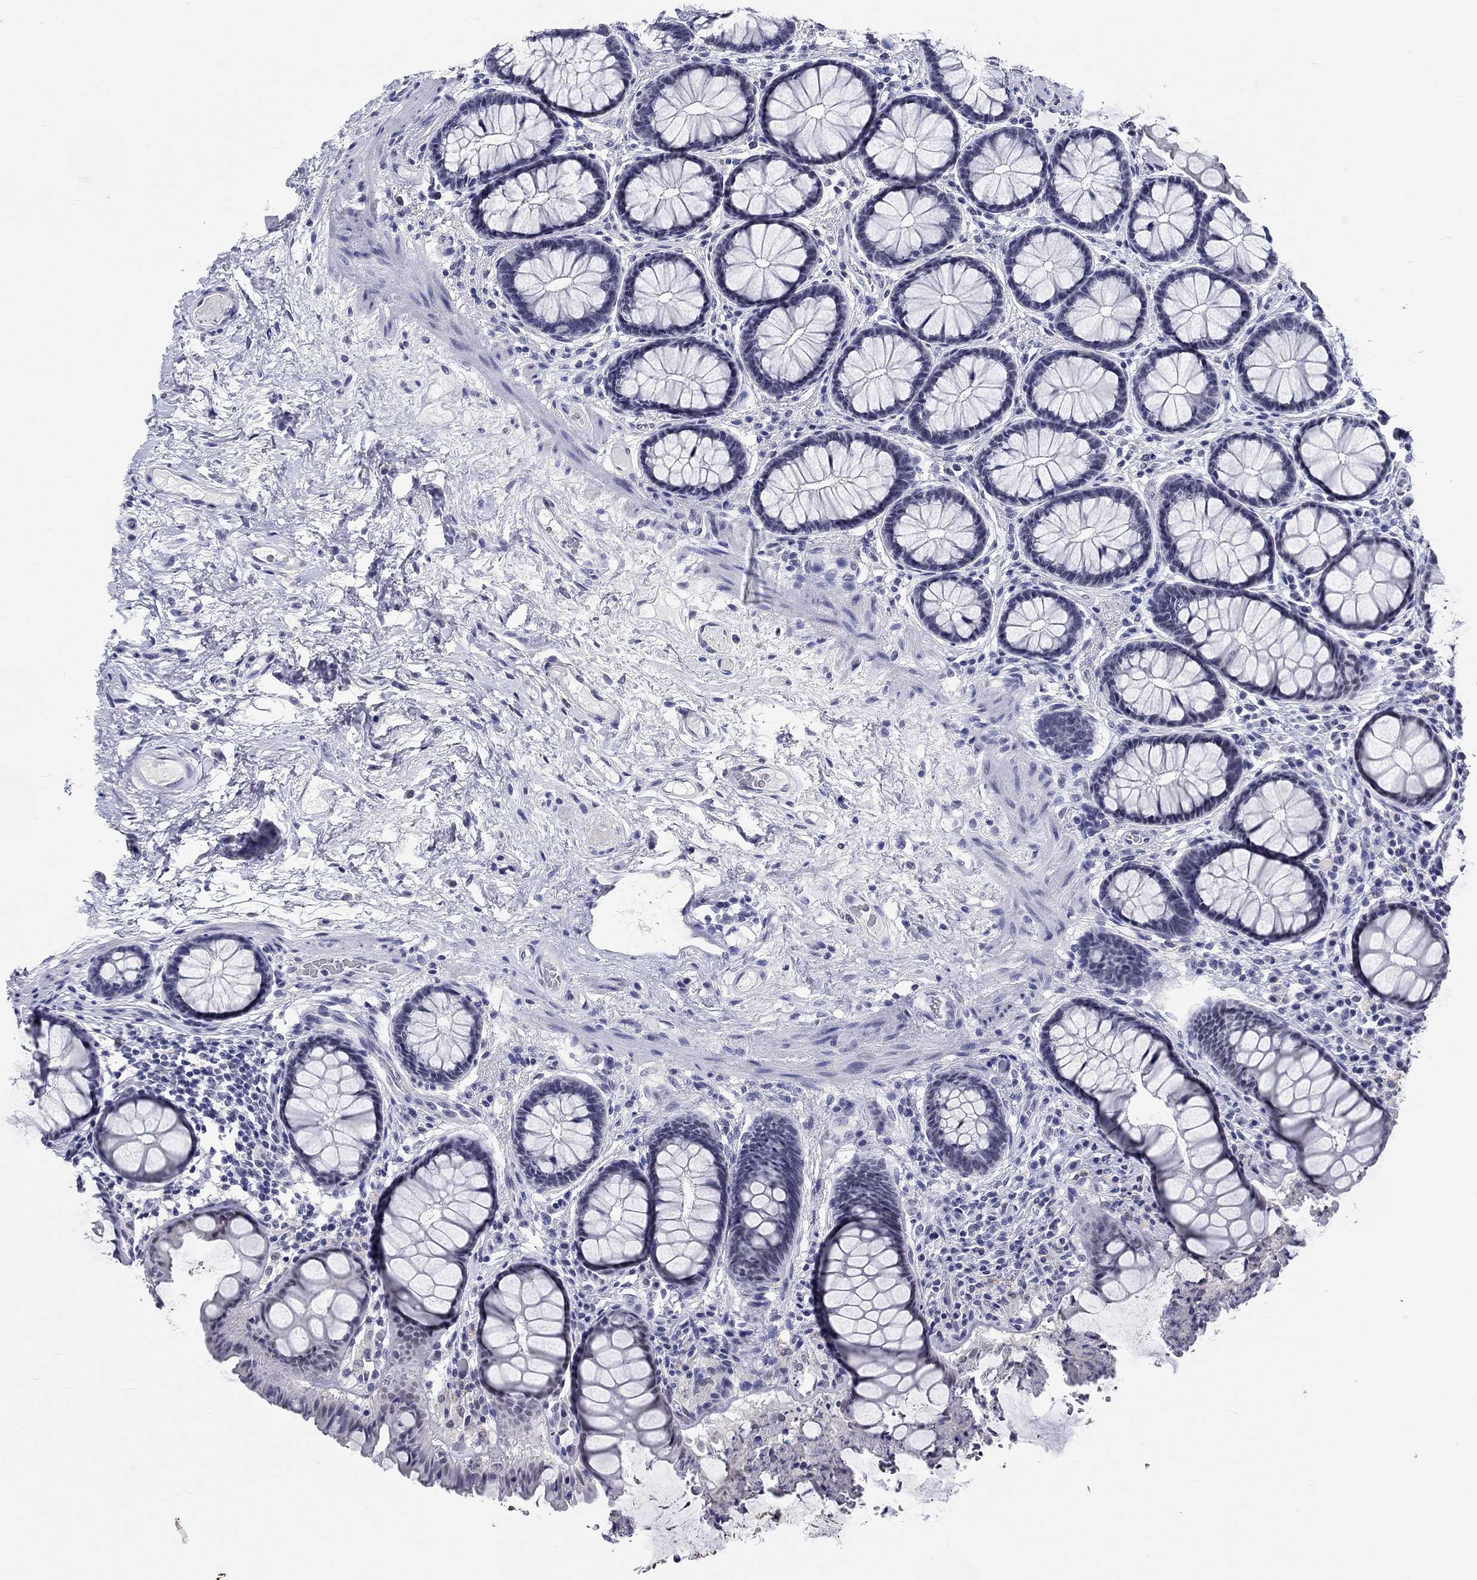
{"staining": {"intensity": "negative", "quantity": "none", "location": "none"}, "tissue": "colon", "cell_type": "Endothelial cells", "image_type": "normal", "snomed": [{"axis": "morphology", "description": "Normal tissue, NOS"}, {"axis": "topography", "description": "Colon"}], "caption": "Protein analysis of benign colon exhibits no significant expression in endothelial cells.", "gene": "GRIN1", "patient": {"sex": "female", "age": 65}}